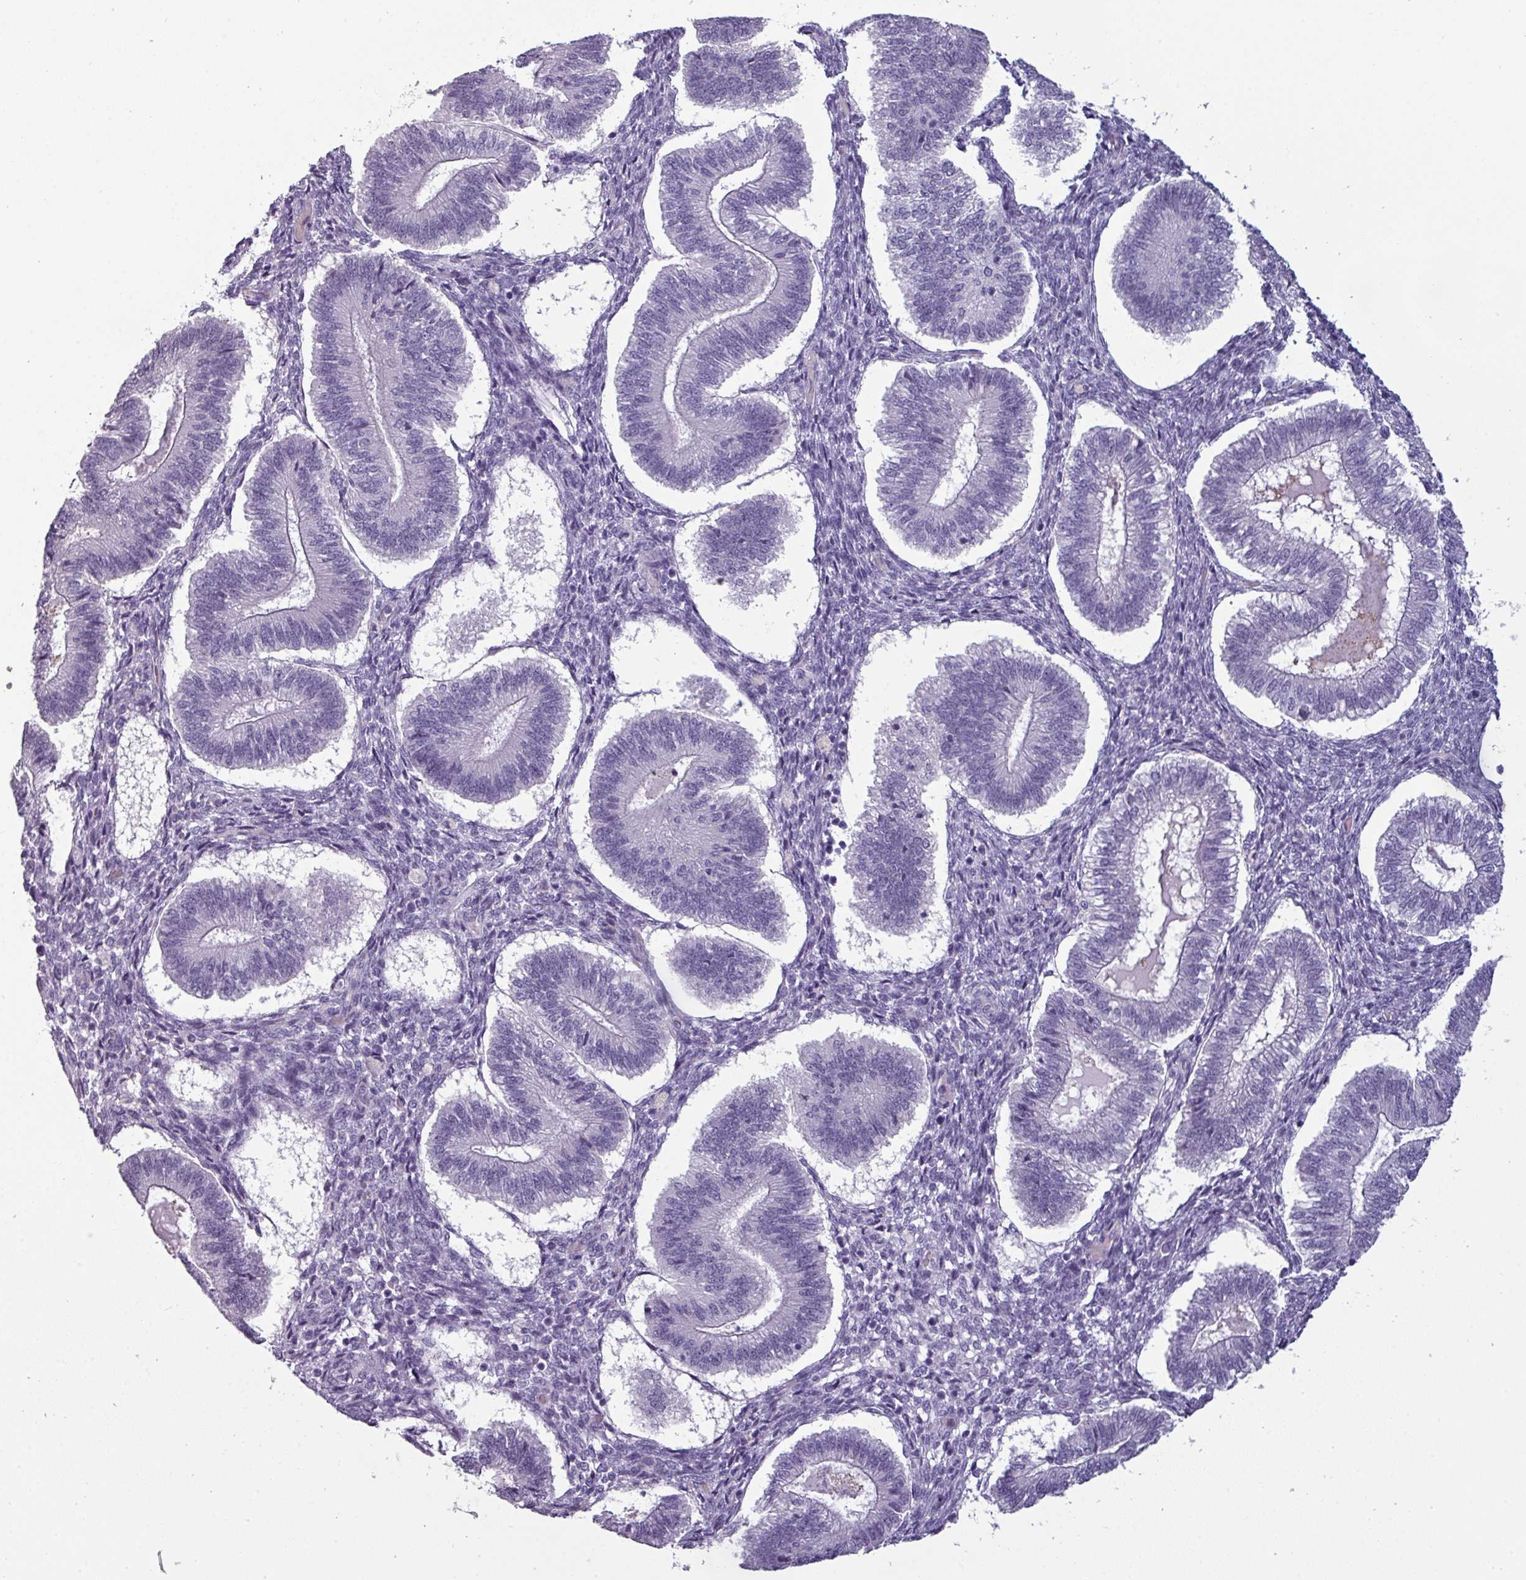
{"staining": {"intensity": "negative", "quantity": "none", "location": "none"}, "tissue": "endometrium", "cell_type": "Cells in endometrial stroma", "image_type": "normal", "snomed": [{"axis": "morphology", "description": "Normal tissue, NOS"}, {"axis": "topography", "description": "Endometrium"}], "caption": "An IHC photomicrograph of benign endometrium is shown. There is no staining in cells in endometrial stroma of endometrium.", "gene": "AREL1", "patient": {"sex": "female", "age": 25}}